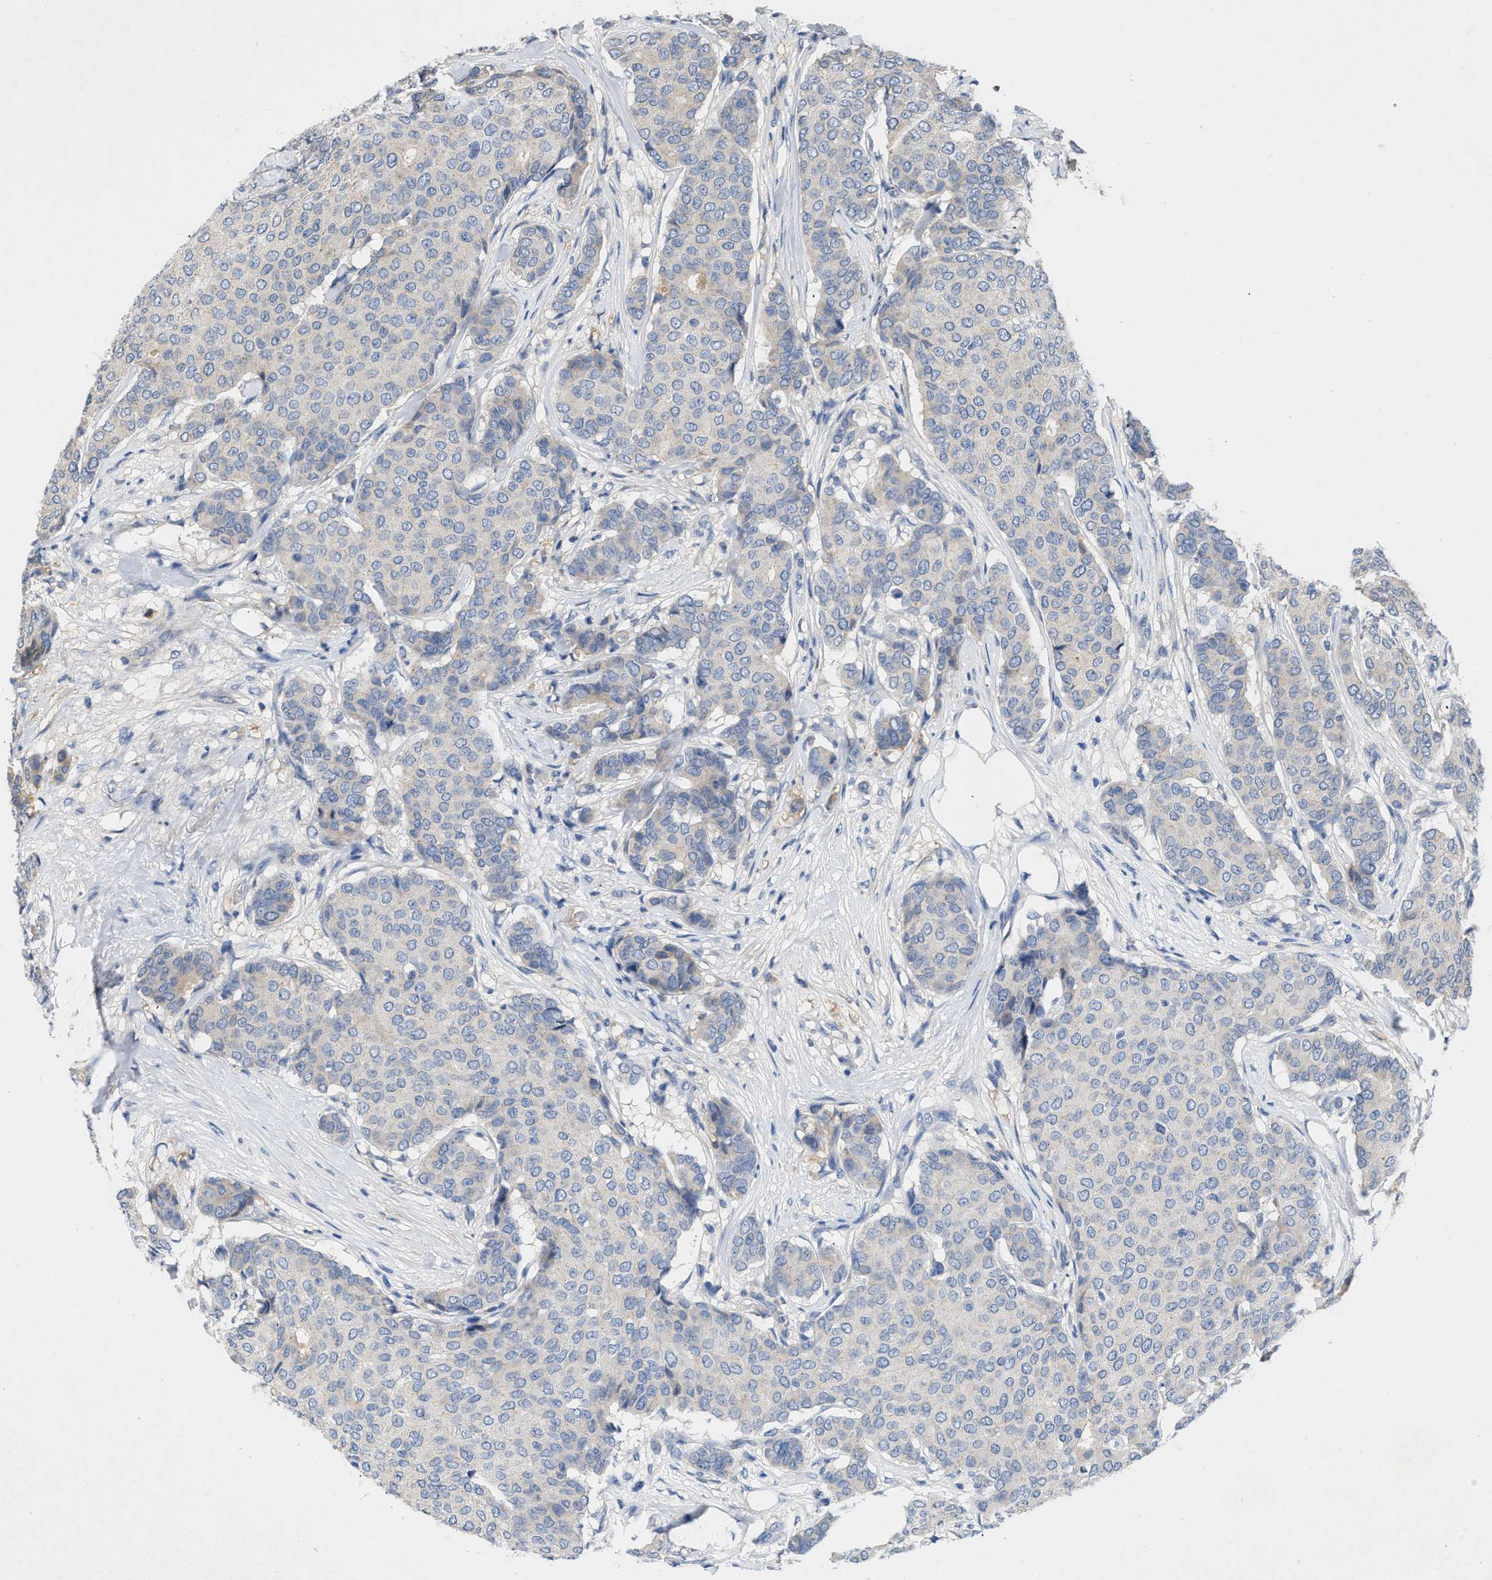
{"staining": {"intensity": "negative", "quantity": "none", "location": "none"}, "tissue": "breast cancer", "cell_type": "Tumor cells", "image_type": "cancer", "snomed": [{"axis": "morphology", "description": "Duct carcinoma"}, {"axis": "topography", "description": "Breast"}], "caption": "Immunohistochemistry (IHC) micrograph of neoplastic tissue: breast cancer stained with DAB (3,3'-diaminobenzidine) reveals no significant protein staining in tumor cells.", "gene": "VPS4A", "patient": {"sex": "female", "age": 75}}